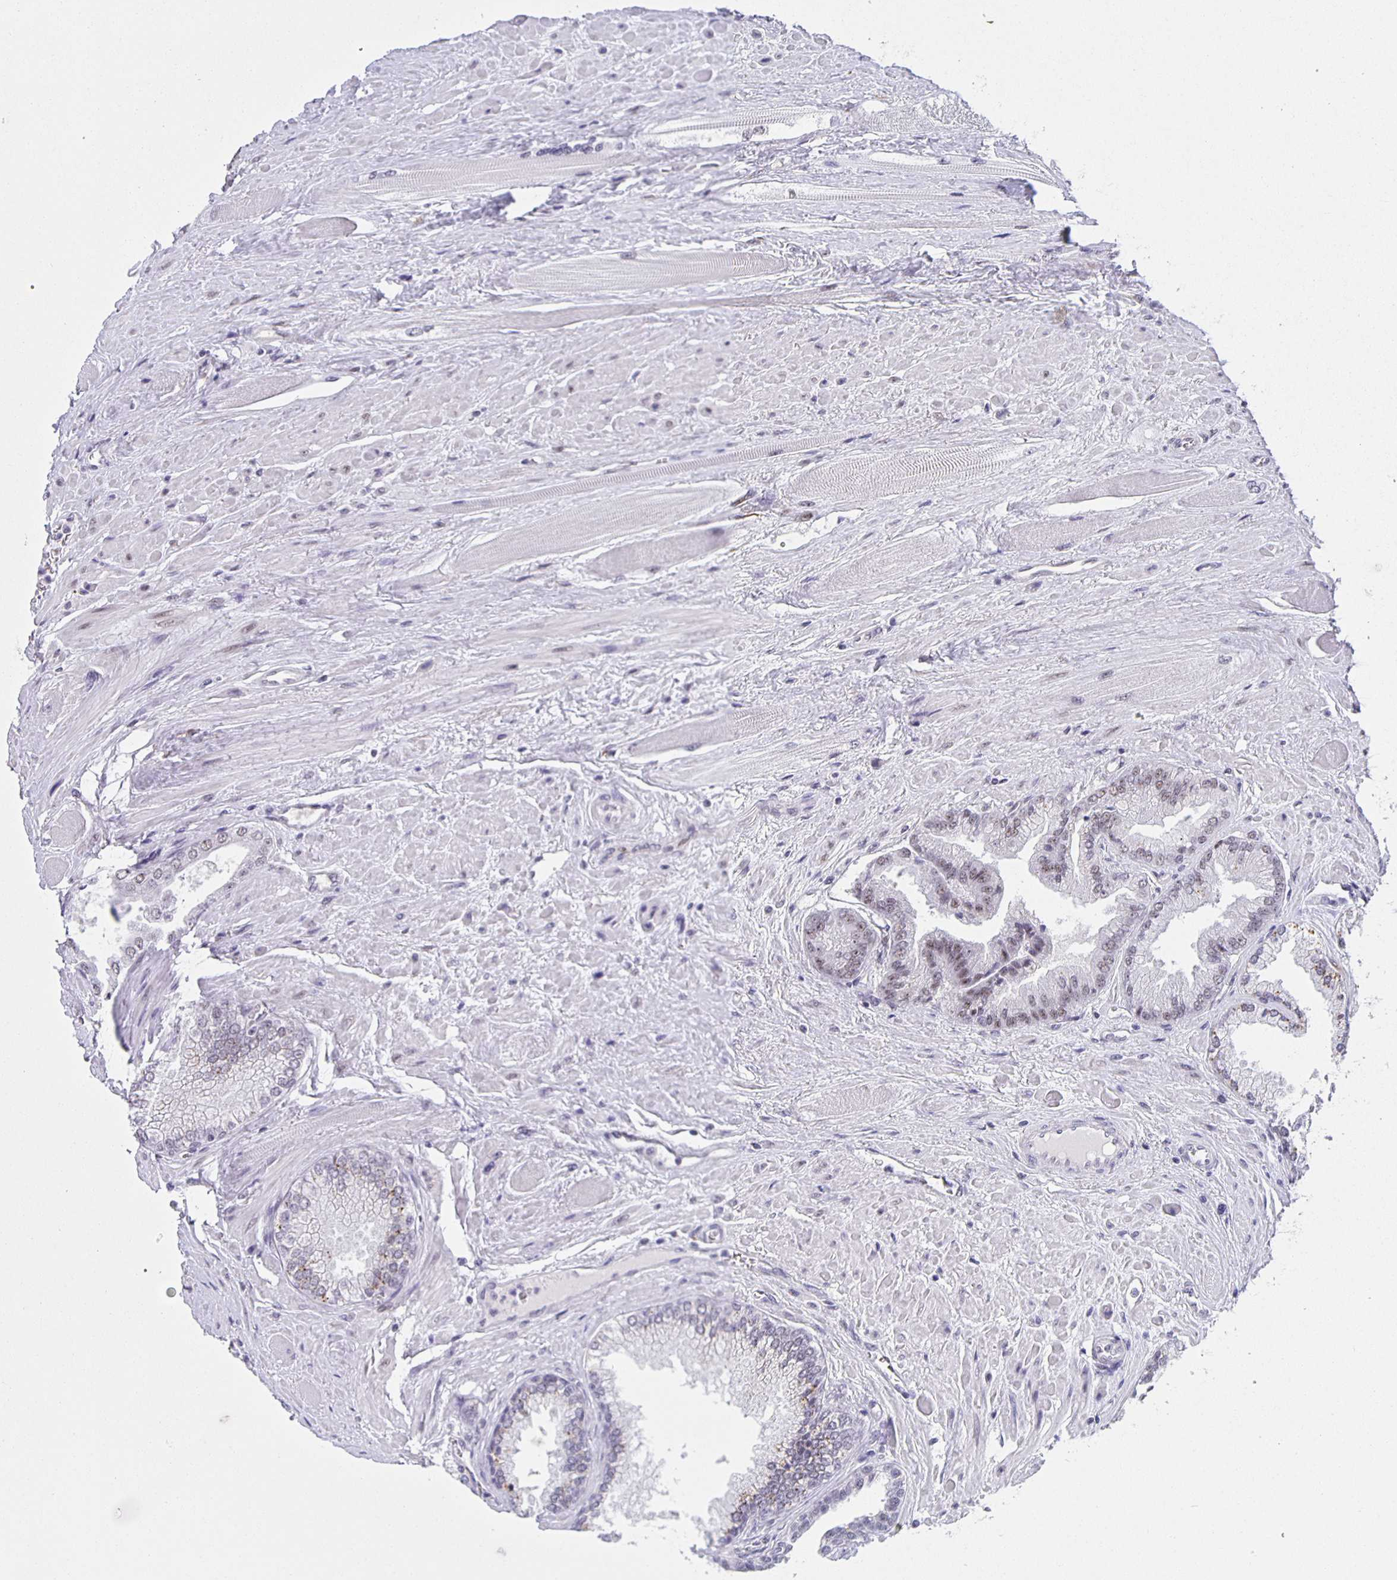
{"staining": {"intensity": "weak", "quantity": "<25%", "location": "nuclear"}, "tissue": "prostate cancer", "cell_type": "Tumor cells", "image_type": "cancer", "snomed": [{"axis": "morphology", "description": "Adenocarcinoma, Low grade"}, {"axis": "topography", "description": "Prostate"}], "caption": "A micrograph of human prostate adenocarcinoma (low-grade) is negative for staining in tumor cells.", "gene": "ZRANB2", "patient": {"sex": "male", "age": 67}}